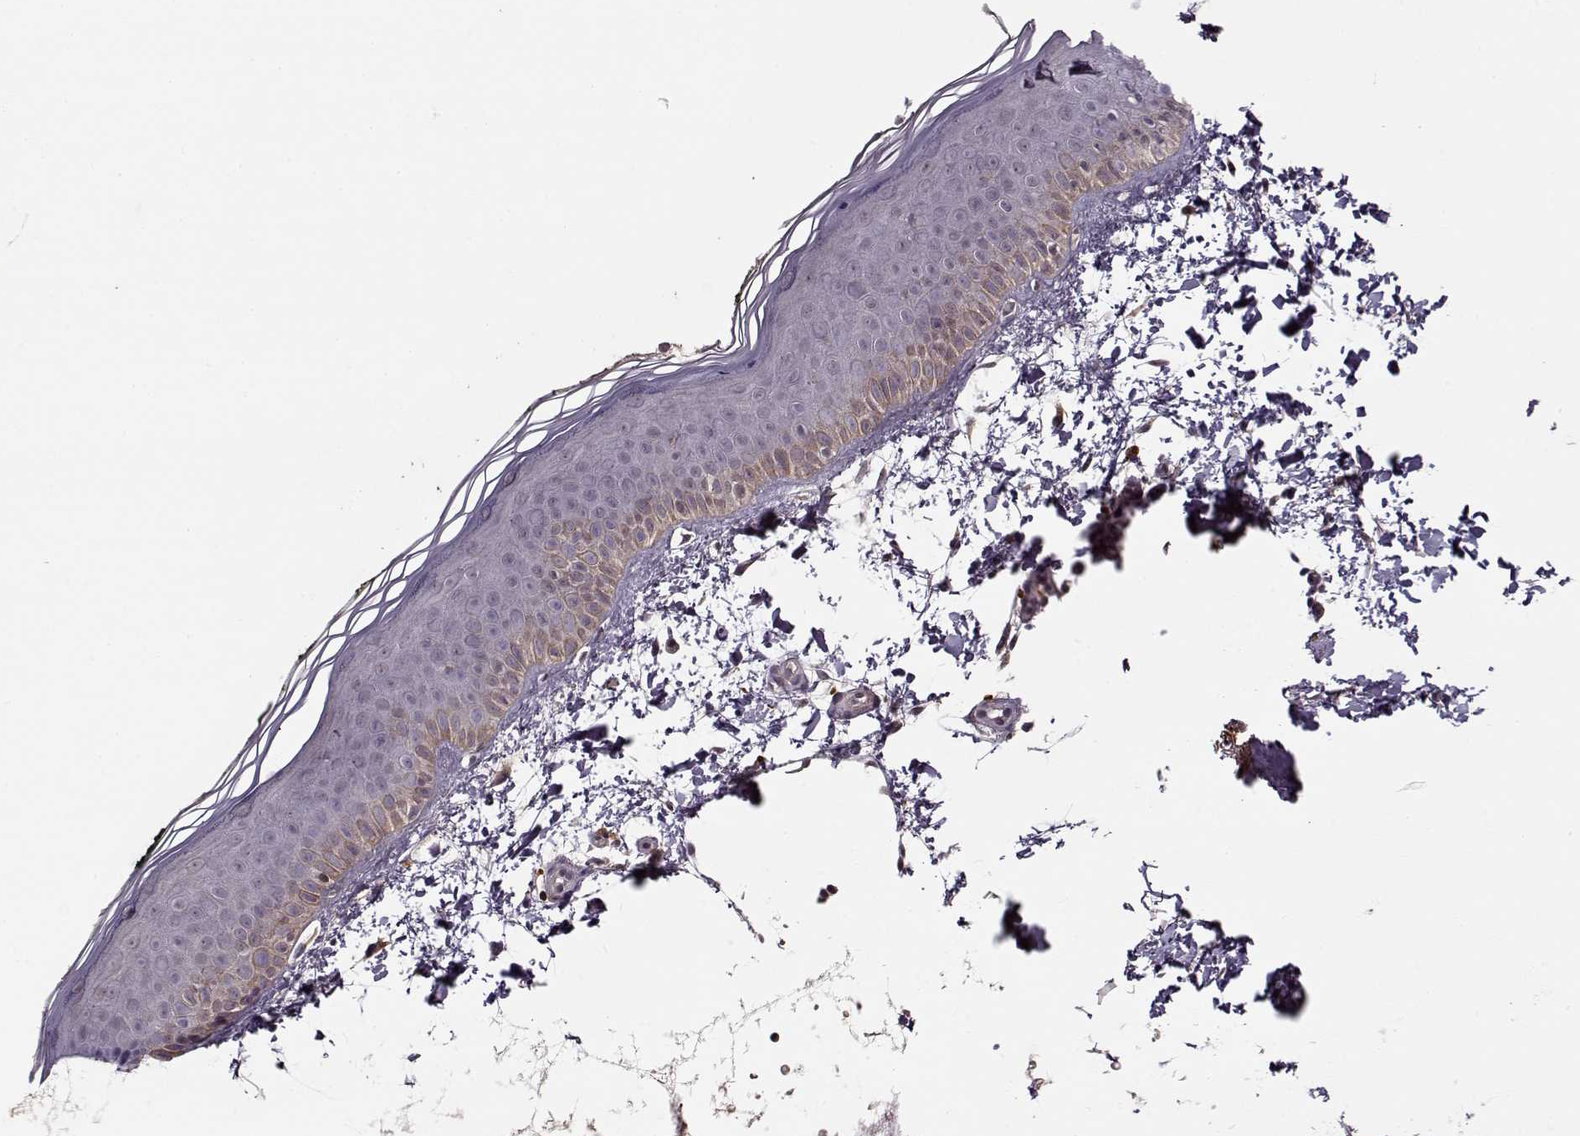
{"staining": {"intensity": "negative", "quantity": "none", "location": "none"}, "tissue": "skin", "cell_type": "Fibroblasts", "image_type": "normal", "snomed": [{"axis": "morphology", "description": "Normal tissue, NOS"}, {"axis": "topography", "description": "Skin"}], "caption": "High magnification brightfield microscopy of normal skin stained with DAB (brown) and counterstained with hematoxylin (blue): fibroblasts show no significant expression.", "gene": "DENND4B", "patient": {"sex": "female", "age": 62}}